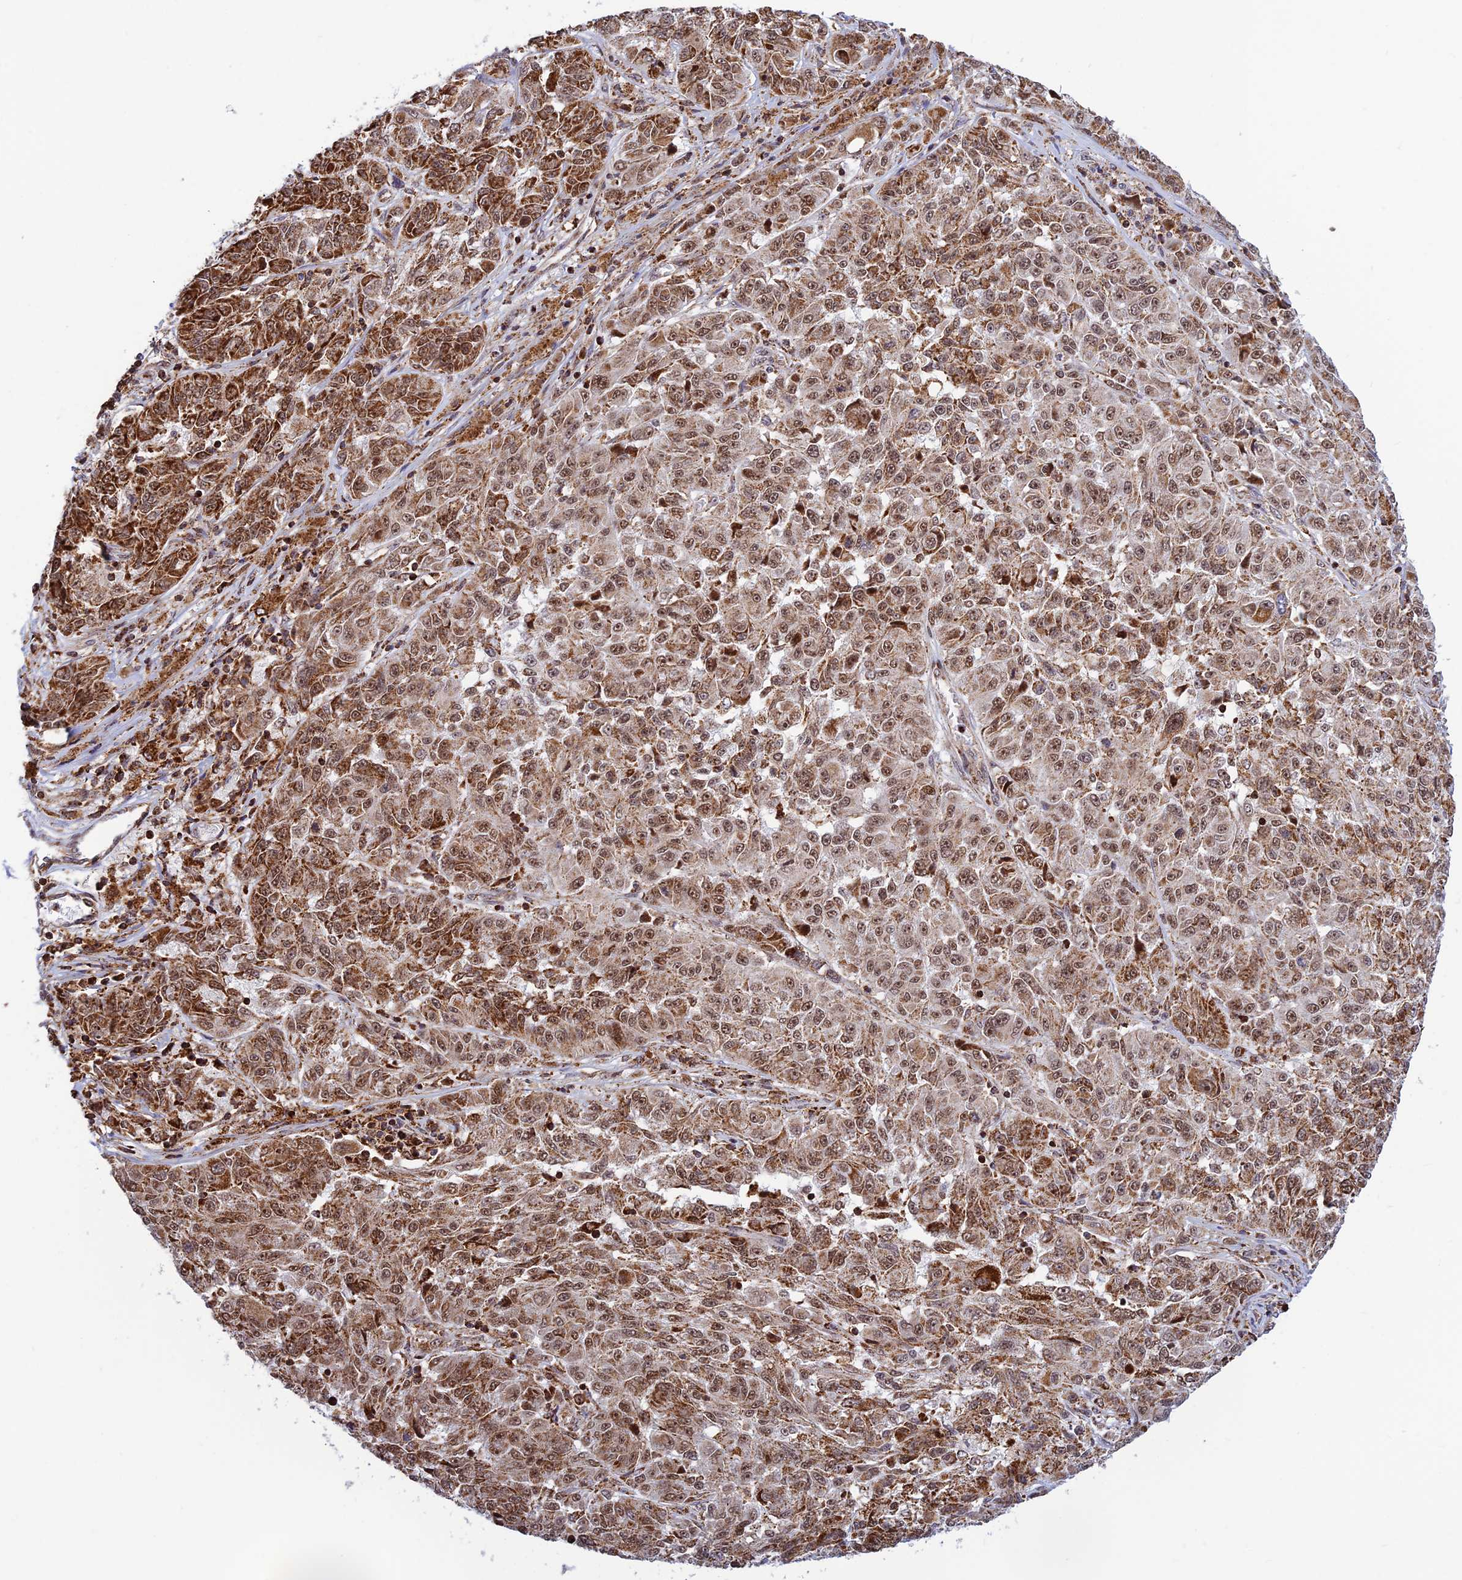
{"staining": {"intensity": "strong", "quantity": ">75%", "location": "cytoplasmic/membranous,nuclear"}, "tissue": "melanoma", "cell_type": "Tumor cells", "image_type": "cancer", "snomed": [{"axis": "morphology", "description": "Malignant melanoma, NOS"}, {"axis": "topography", "description": "Skin"}], "caption": "Protein expression analysis of human melanoma reveals strong cytoplasmic/membranous and nuclear expression in approximately >75% of tumor cells. The staining is performed using DAB brown chromogen to label protein expression. The nuclei are counter-stained blue using hematoxylin.", "gene": "POLR1G", "patient": {"sex": "male", "age": 53}}